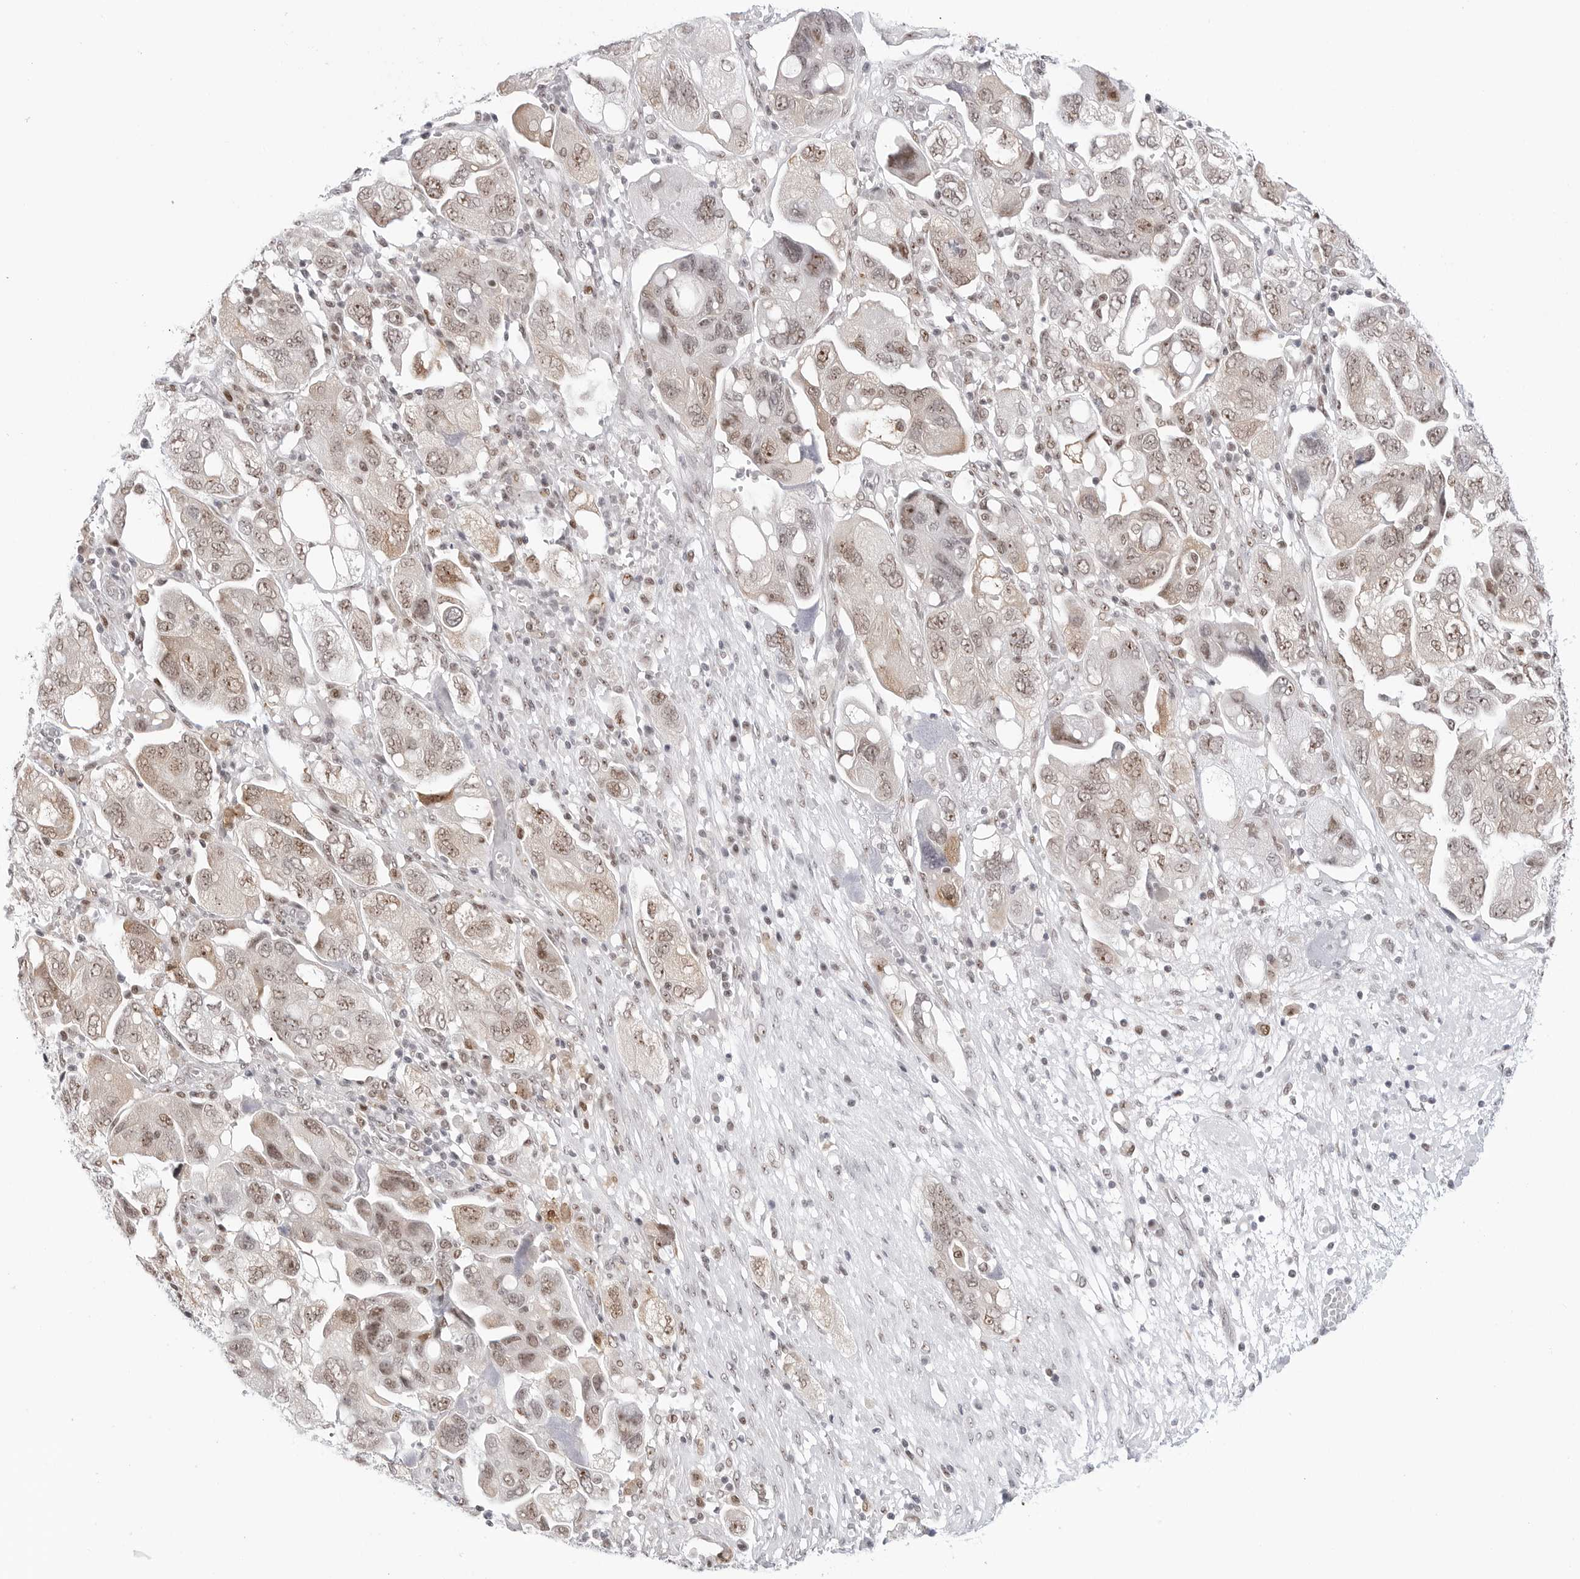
{"staining": {"intensity": "moderate", "quantity": ">75%", "location": "nuclear"}, "tissue": "ovarian cancer", "cell_type": "Tumor cells", "image_type": "cancer", "snomed": [{"axis": "morphology", "description": "Carcinoma, NOS"}, {"axis": "morphology", "description": "Cystadenocarcinoma, serous, NOS"}, {"axis": "topography", "description": "Ovary"}], "caption": "A micrograph showing moderate nuclear positivity in about >75% of tumor cells in ovarian cancer, as visualized by brown immunohistochemical staining.", "gene": "C1orf162", "patient": {"sex": "female", "age": 69}}